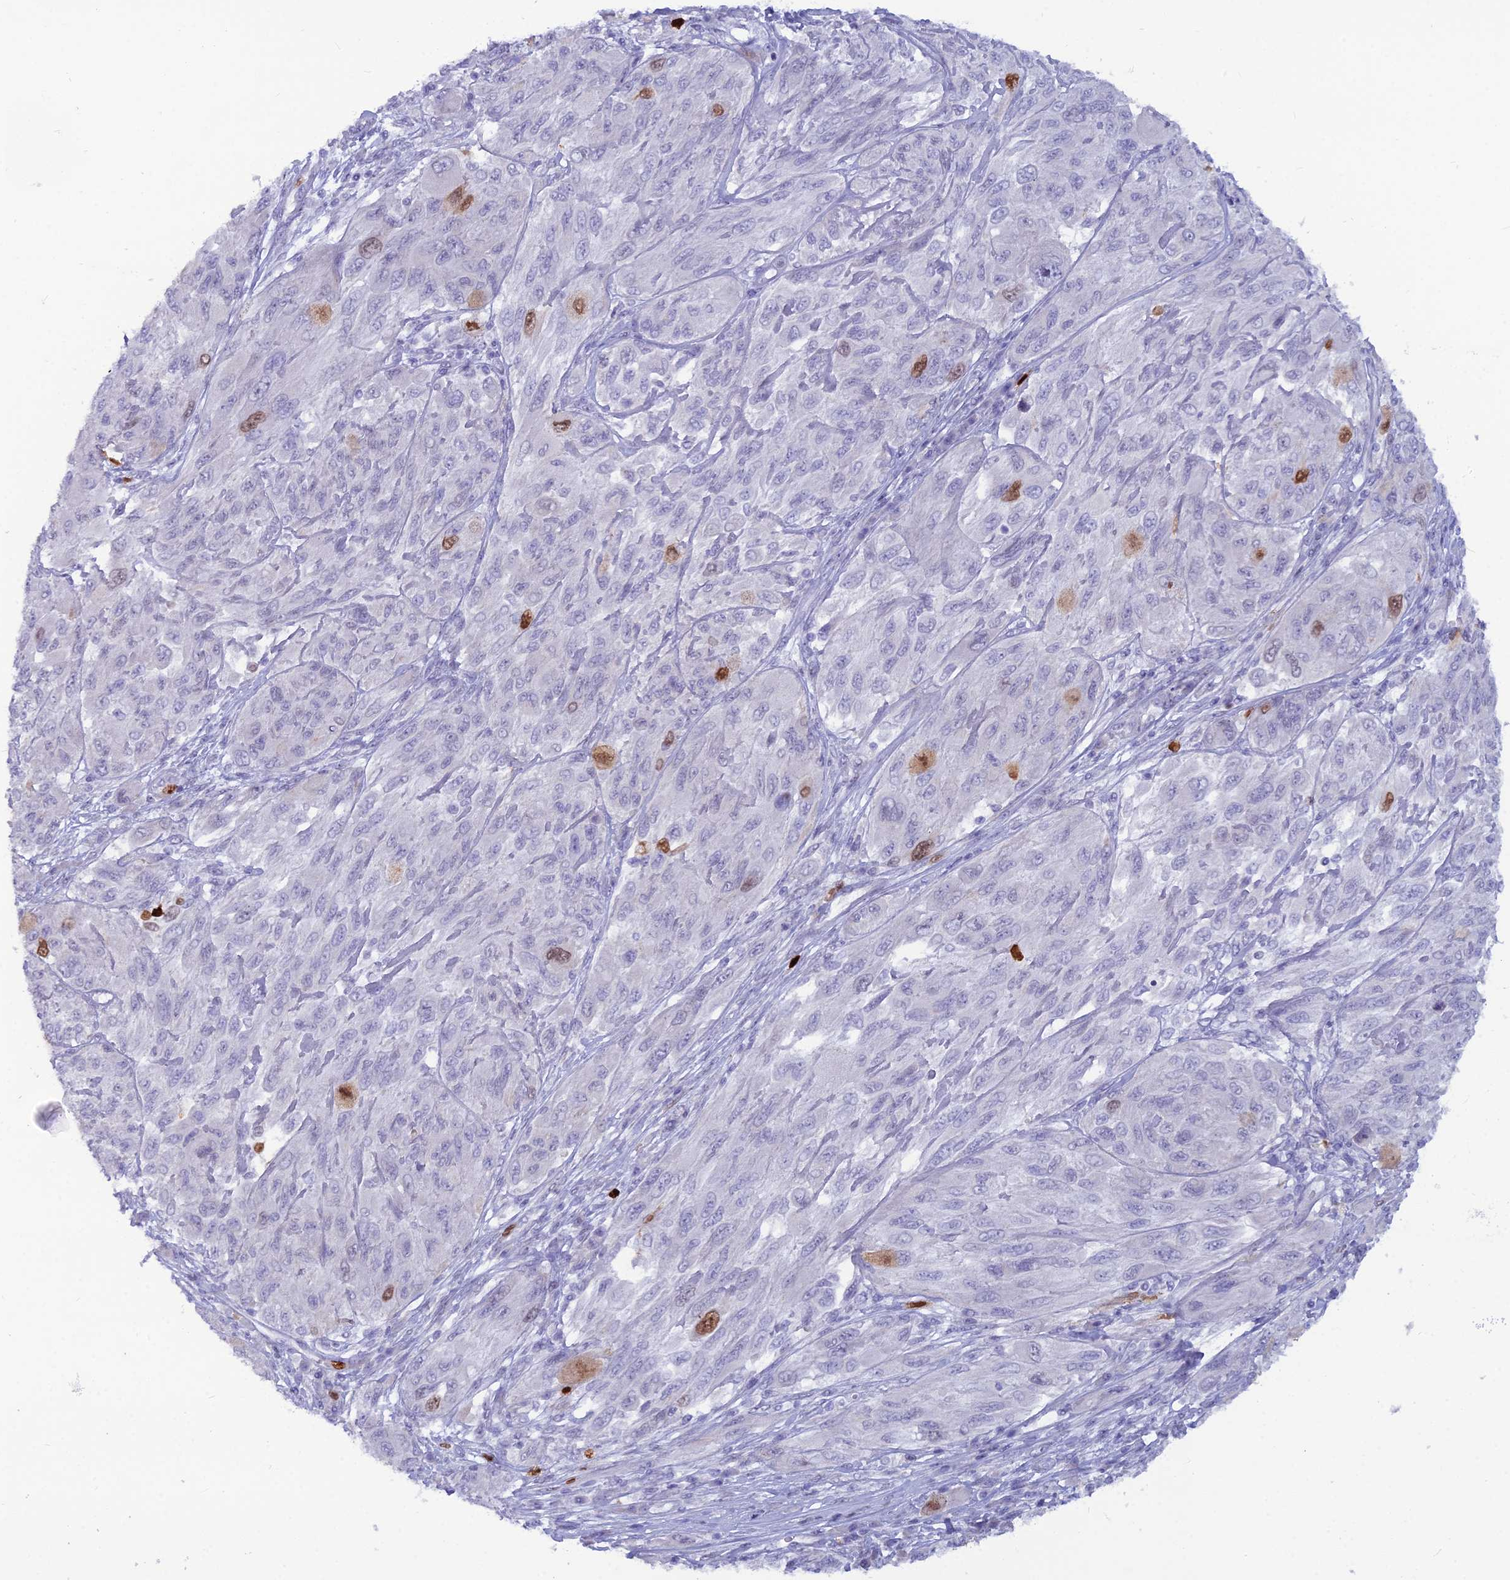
{"staining": {"intensity": "moderate", "quantity": "<25%", "location": "nuclear"}, "tissue": "melanoma", "cell_type": "Tumor cells", "image_type": "cancer", "snomed": [{"axis": "morphology", "description": "Malignant melanoma, NOS"}, {"axis": "topography", "description": "Skin"}], "caption": "IHC photomicrograph of neoplastic tissue: human melanoma stained using immunohistochemistry (IHC) shows low levels of moderate protein expression localized specifically in the nuclear of tumor cells, appearing as a nuclear brown color.", "gene": "NUSAP1", "patient": {"sex": "female", "age": 91}}